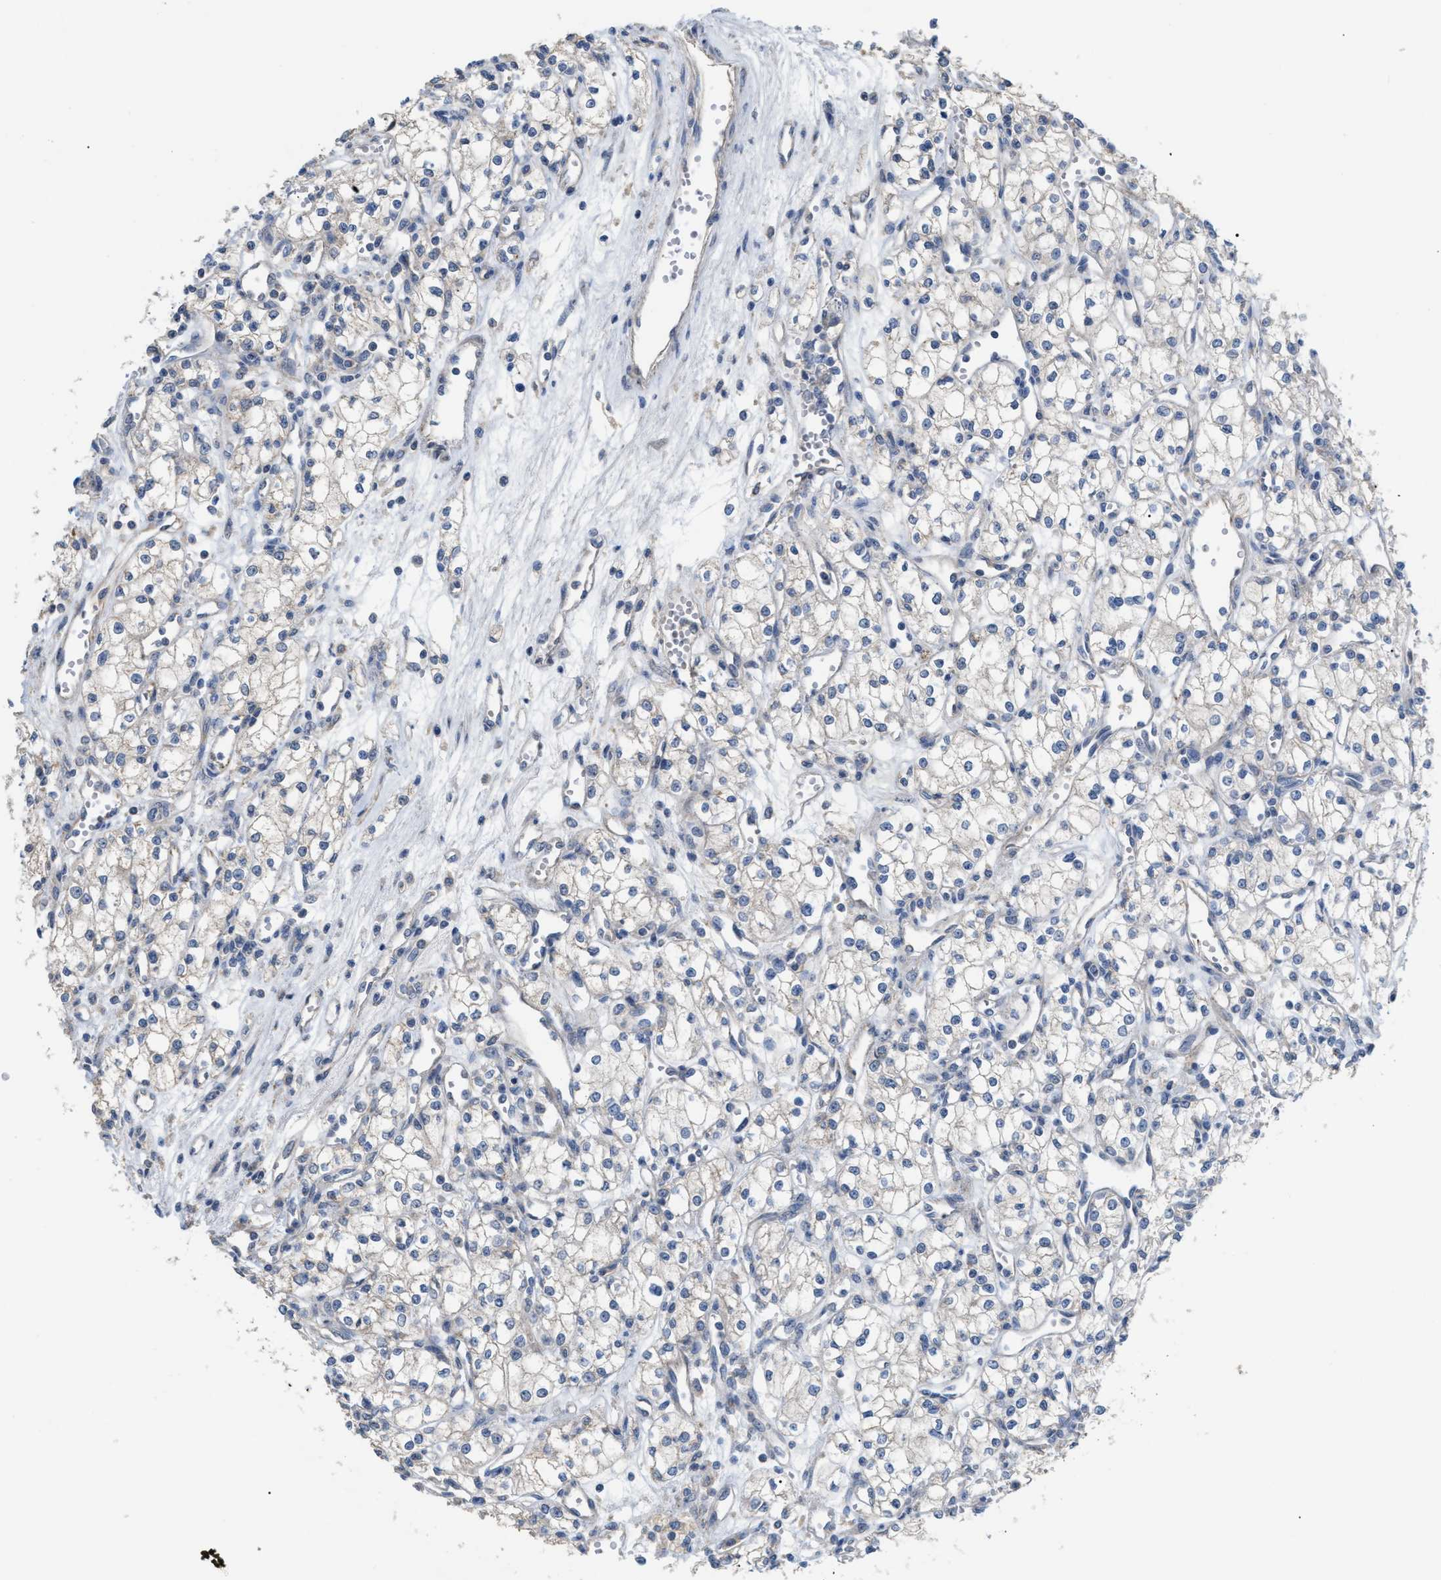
{"staining": {"intensity": "weak", "quantity": "<25%", "location": "cytoplasmic/membranous"}, "tissue": "renal cancer", "cell_type": "Tumor cells", "image_type": "cancer", "snomed": [{"axis": "morphology", "description": "Adenocarcinoma, NOS"}, {"axis": "topography", "description": "Kidney"}], "caption": "Immunohistochemical staining of renal cancer demonstrates no significant staining in tumor cells. (Stains: DAB (3,3'-diaminobenzidine) immunohistochemistry (IHC) with hematoxylin counter stain, Microscopy: brightfield microscopy at high magnification).", "gene": "DHX58", "patient": {"sex": "male", "age": 59}}